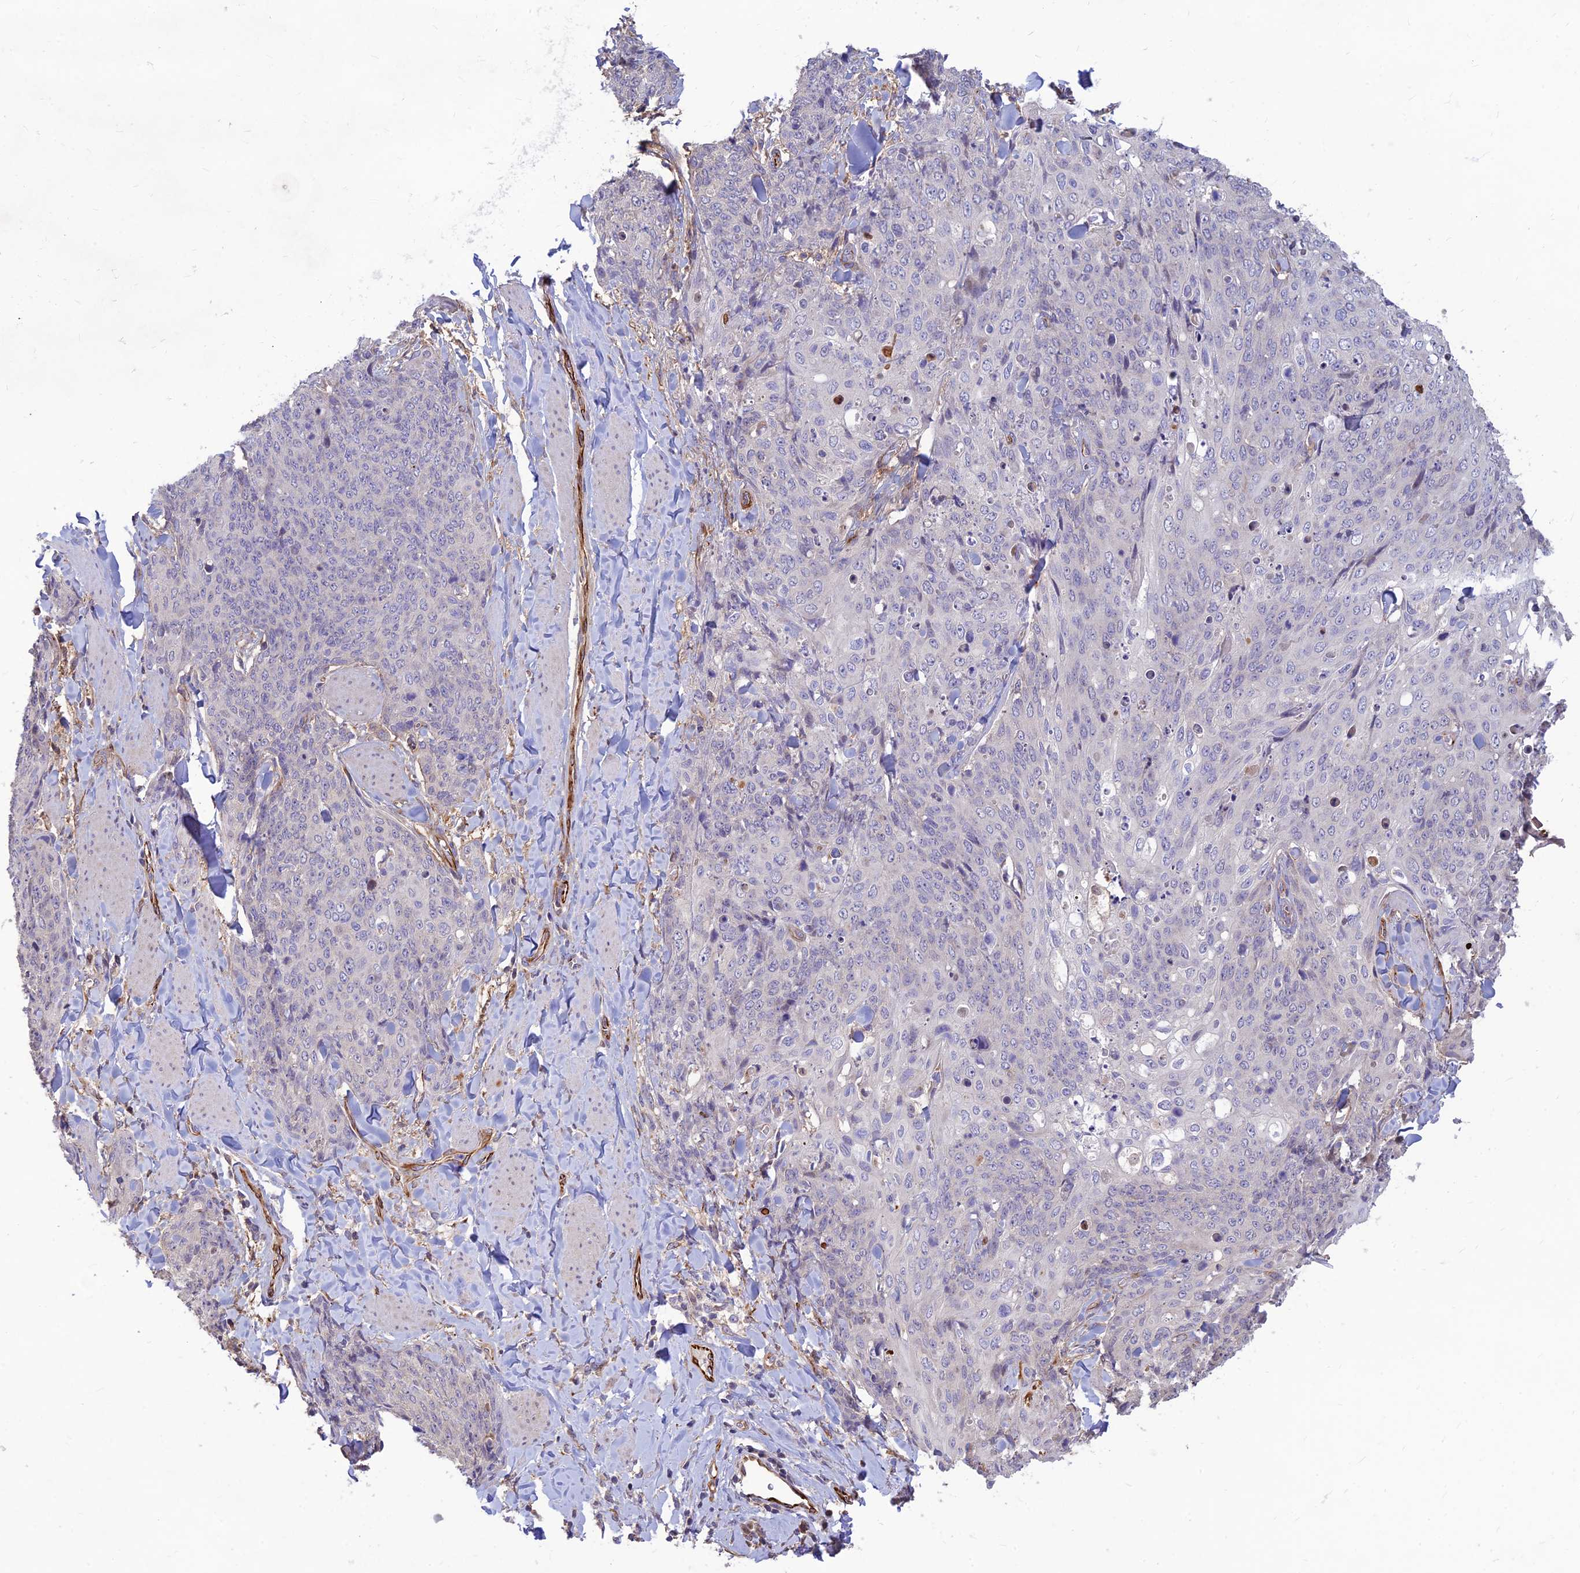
{"staining": {"intensity": "negative", "quantity": "none", "location": "none"}, "tissue": "skin cancer", "cell_type": "Tumor cells", "image_type": "cancer", "snomed": [{"axis": "morphology", "description": "Squamous cell carcinoma, NOS"}, {"axis": "topography", "description": "Skin"}, {"axis": "topography", "description": "Vulva"}], "caption": "Protein analysis of skin squamous cell carcinoma demonstrates no significant staining in tumor cells.", "gene": "ST8SIA5", "patient": {"sex": "female", "age": 85}}